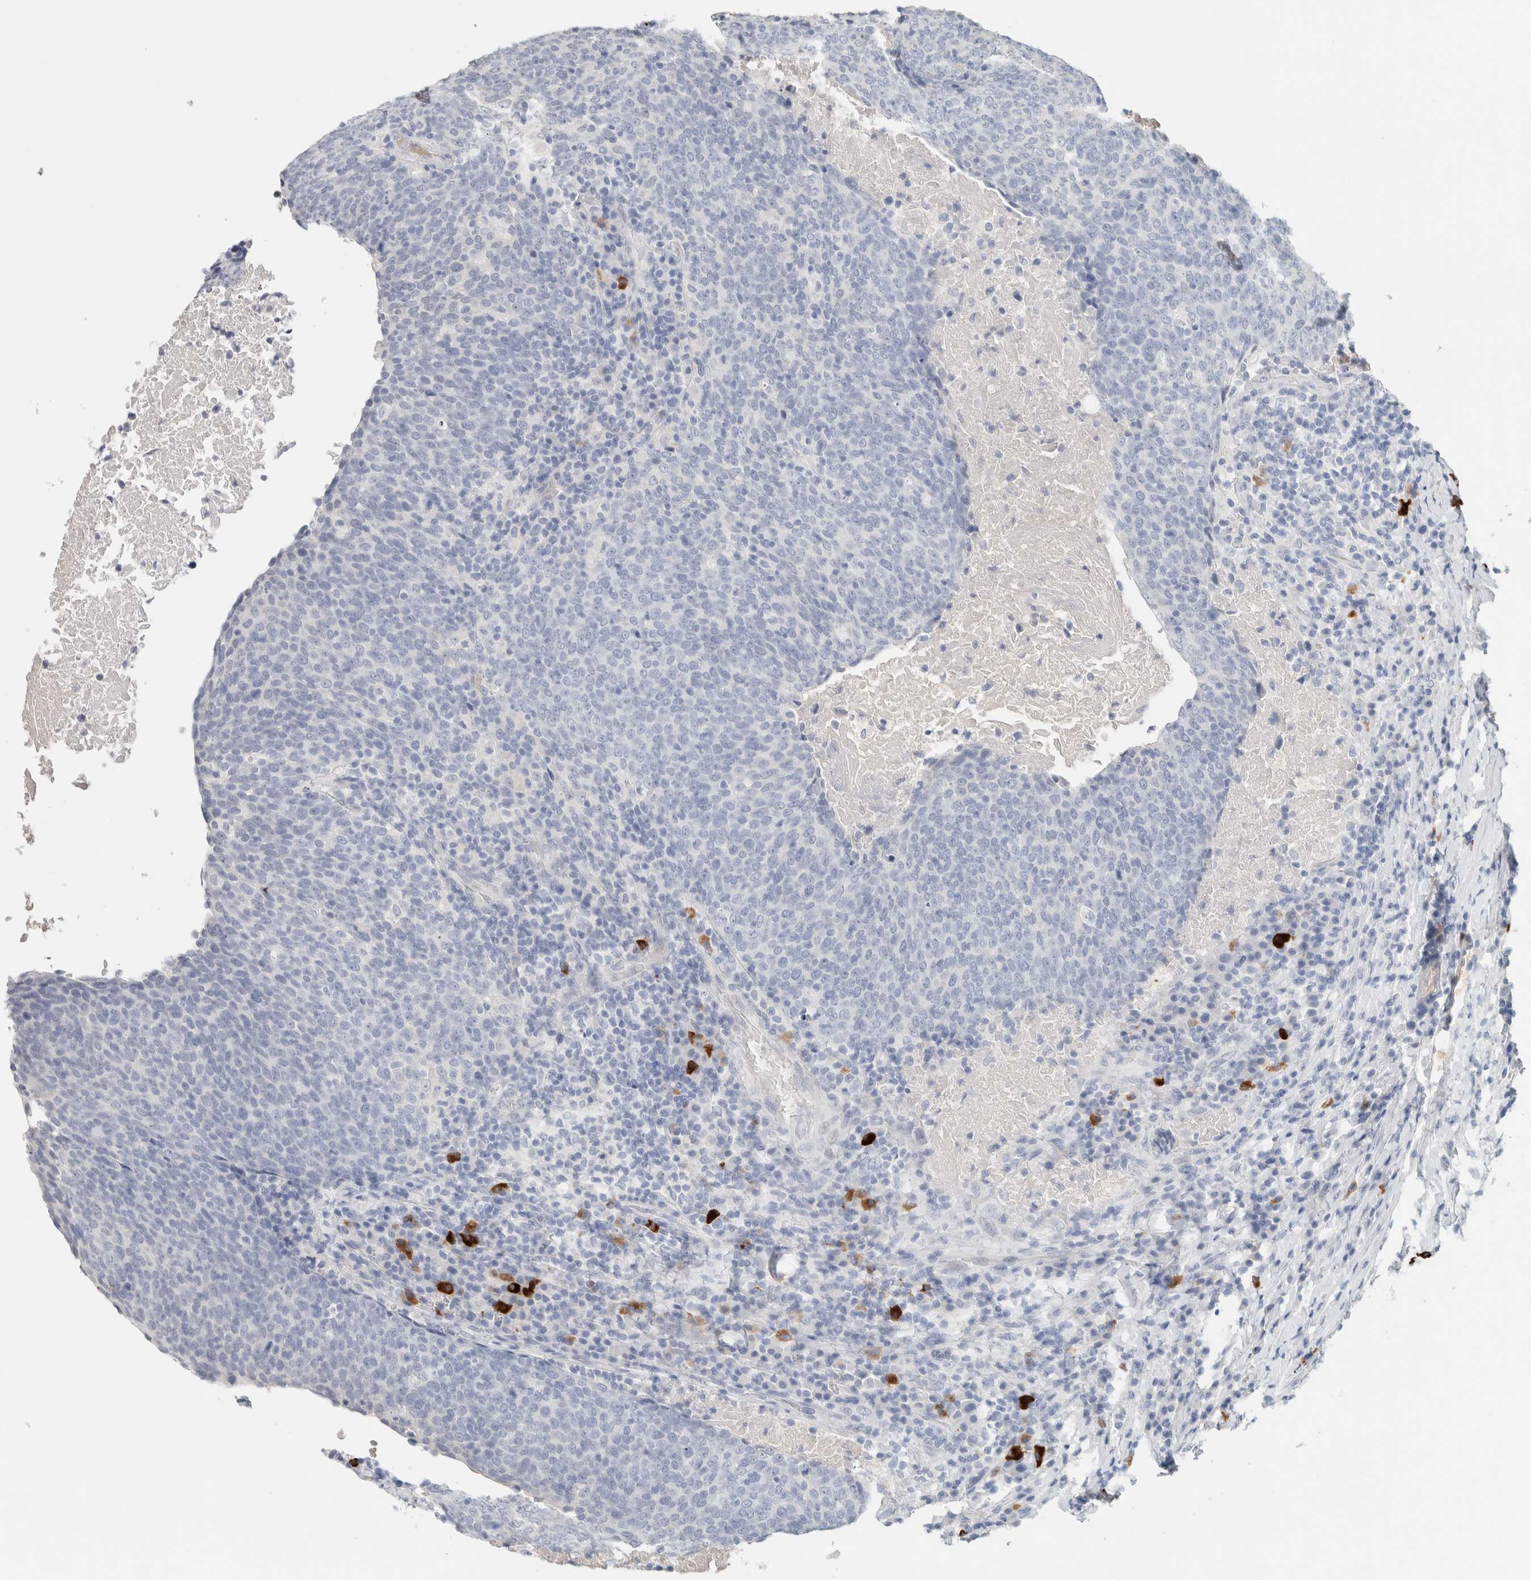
{"staining": {"intensity": "negative", "quantity": "none", "location": "none"}, "tissue": "head and neck cancer", "cell_type": "Tumor cells", "image_type": "cancer", "snomed": [{"axis": "morphology", "description": "Squamous cell carcinoma, NOS"}, {"axis": "morphology", "description": "Squamous cell carcinoma, metastatic, NOS"}, {"axis": "topography", "description": "Lymph node"}, {"axis": "topography", "description": "Head-Neck"}], "caption": "This histopathology image is of head and neck cancer stained with immunohistochemistry to label a protein in brown with the nuclei are counter-stained blue. There is no positivity in tumor cells. (DAB IHC, high magnification).", "gene": "IL6", "patient": {"sex": "male", "age": 62}}